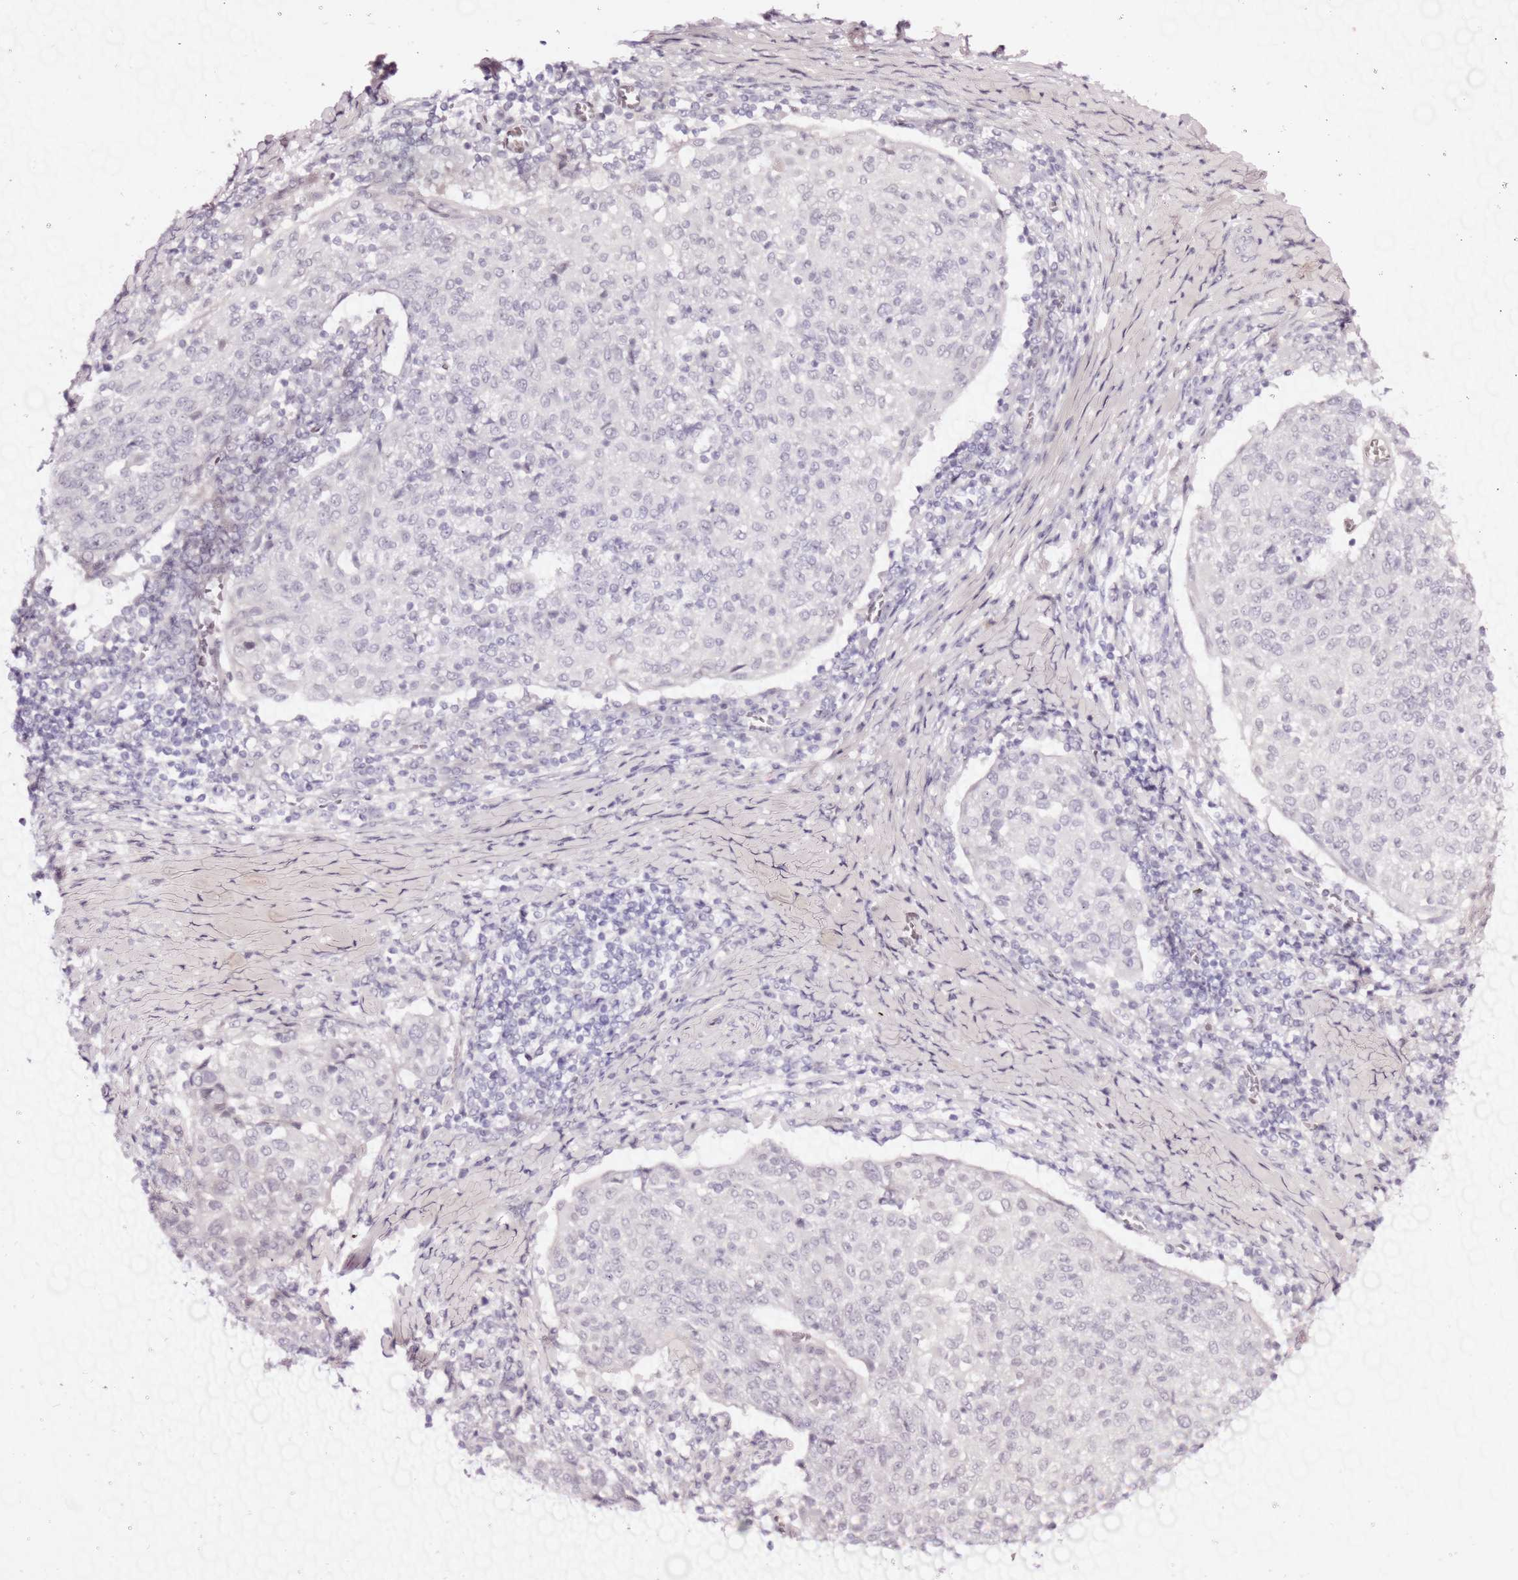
{"staining": {"intensity": "negative", "quantity": "none", "location": "none"}, "tissue": "cervical cancer", "cell_type": "Tumor cells", "image_type": "cancer", "snomed": [{"axis": "morphology", "description": "Squamous cell carcinoma, NOS"}, {"axis": "topography", "description": "Cervix"}], "caption": "High power microscopy image of an IHC micrograph of cervical cancer (squamous cell carcinoma), revealing no significant expression in tumor cells.", "gene": "LIPF", "patient": {"sex": "female", "age": 52}}